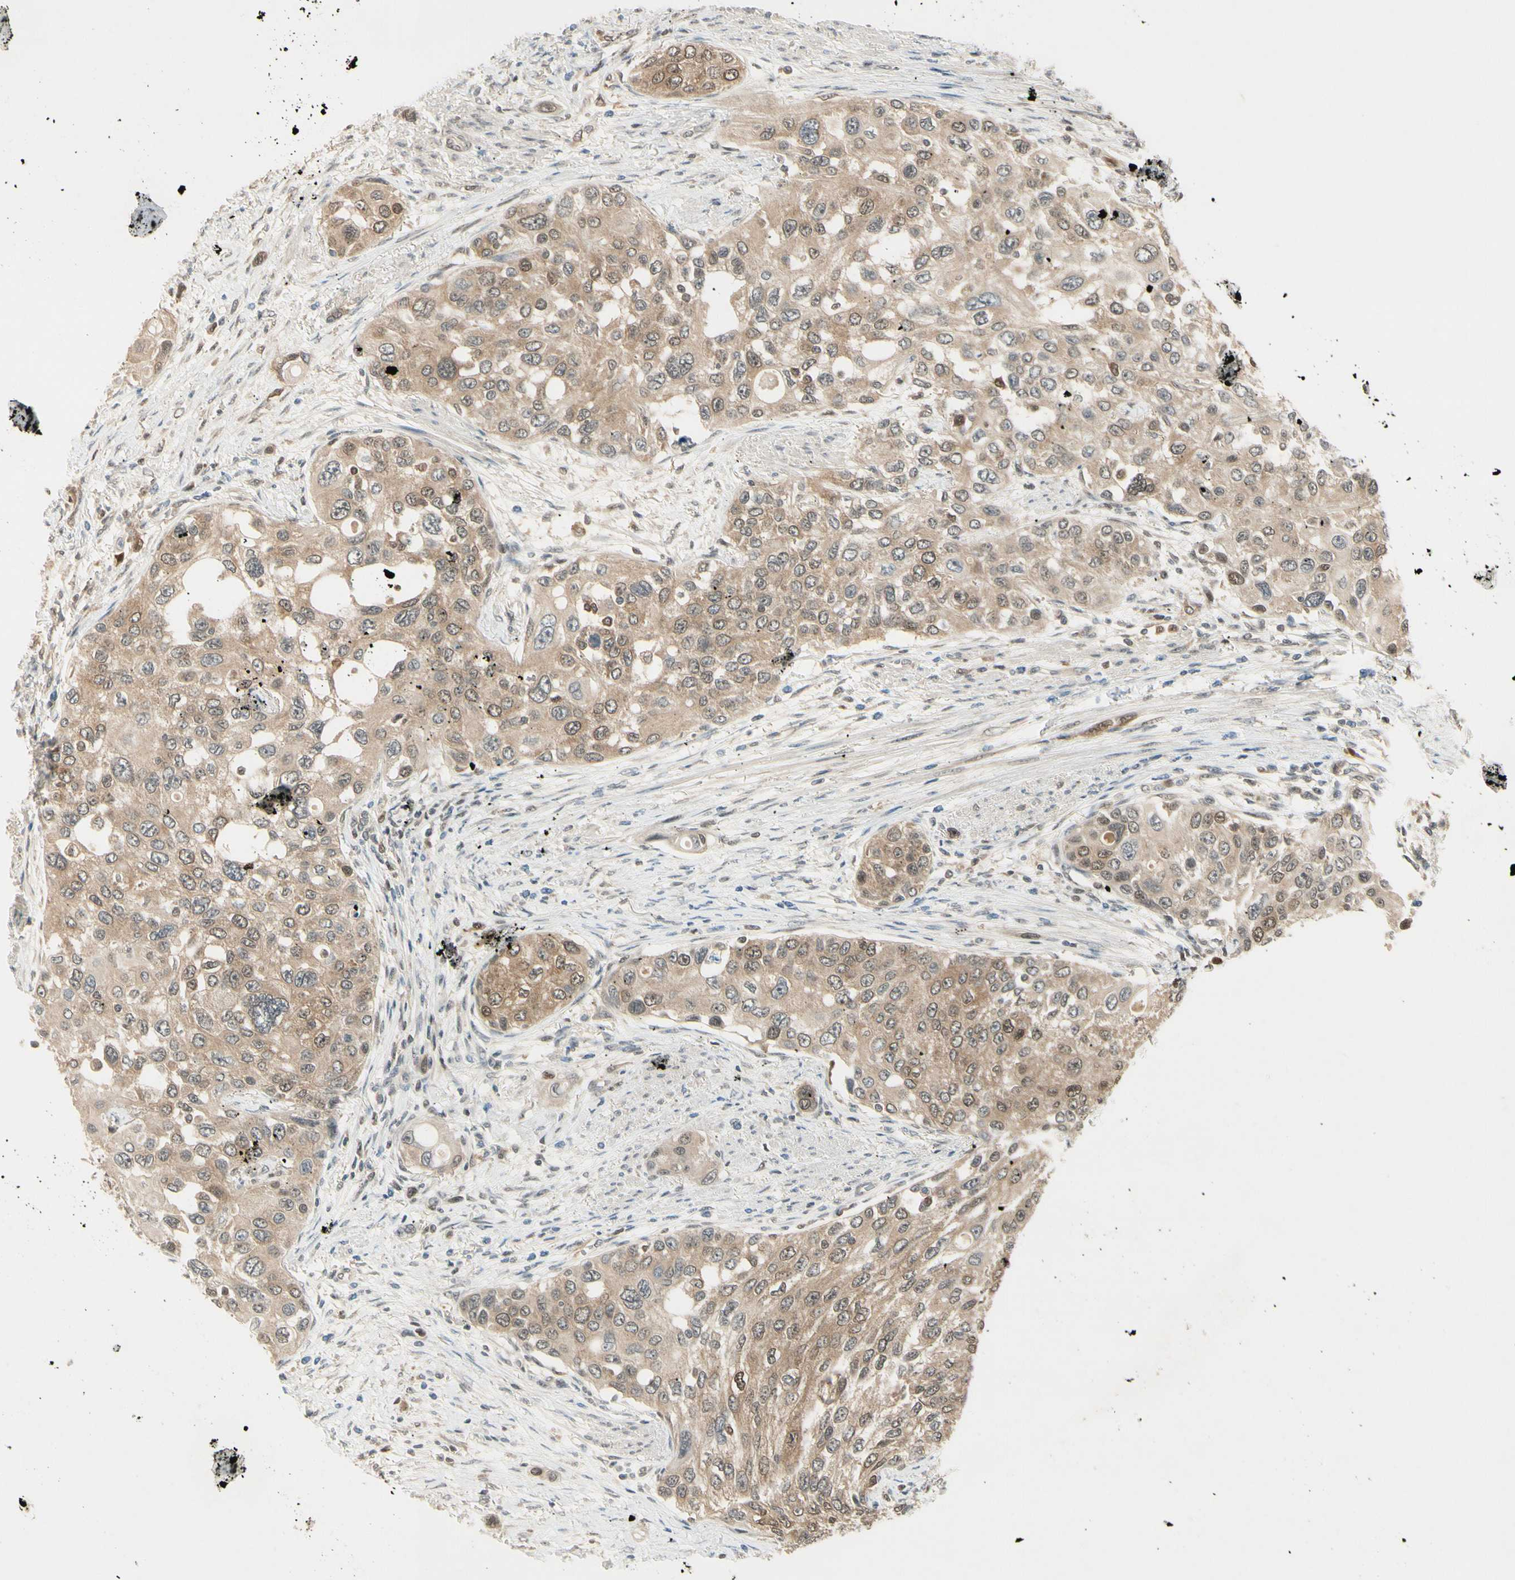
{"staining": {"intensity": "weak", "quantity": ">75%", "location": "cytoplasmic/membranous"}, "tissue": "urothelial cancer", "cell_type": "Tumor cells", "image_type": "cancer", "snomed": [{"axis": "morphology", "description": "Urothelial carcinoma, High grade"}, {"axis": "topography", "description": "Urinary bladder"}], "caption": "The immunohistochemical stain shows weak cytoplasmic/membranous positivity in tumor cells of high-grade urothelial carcinoma tissue.", "gene": "IPO5", "patient": {"sex": "female", "age": 56}}